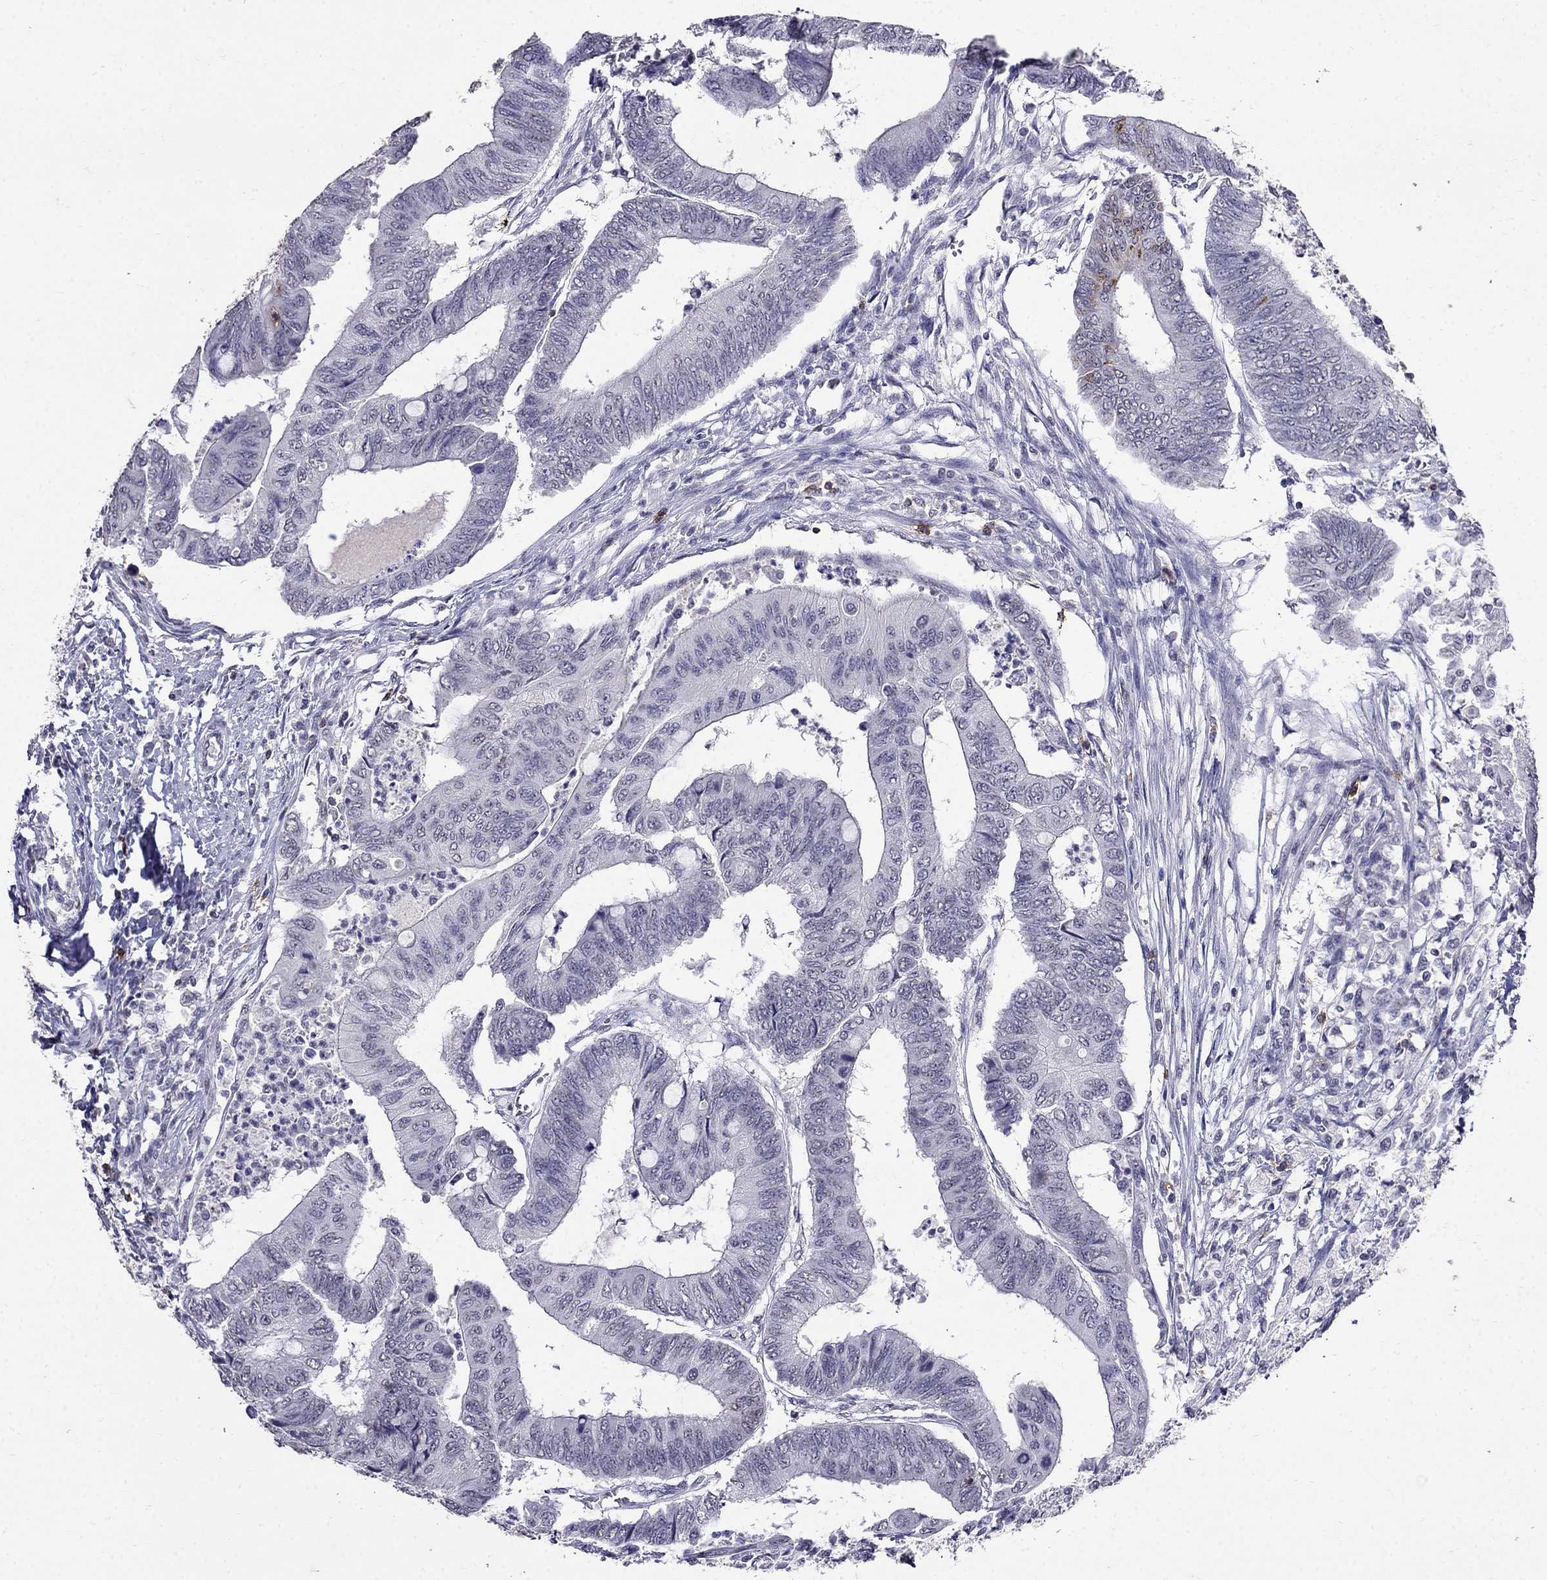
{"staining": {"intensity": "negative", "quantity": "none", "location": "none"}, "tissue": "colorectal cancer", "cell_type": "Tumor cells", "image_type": "cancer", "snomed": [{"axis": "morphology", "description": "Normal tissue, NOS"}, {"axis": "morphology", "description": "Adenocarcinoma, NOS"}, {"axis": "topography", "description": "Rectum"}, {"axis": "topography", "description": "Peripheral nerve tissue"}], "caption": "Immunohistochemistry (IHC) of colorectal cancer (adenocarcinoma) shows no staining in tumor cells. (DAB (3,3'-diaminobenzidine) immunohistochemistry visualized using brightfield microscopy, high magnification).", "gene": "CD8B", "patient": {"sex": "male", "age": 92}}